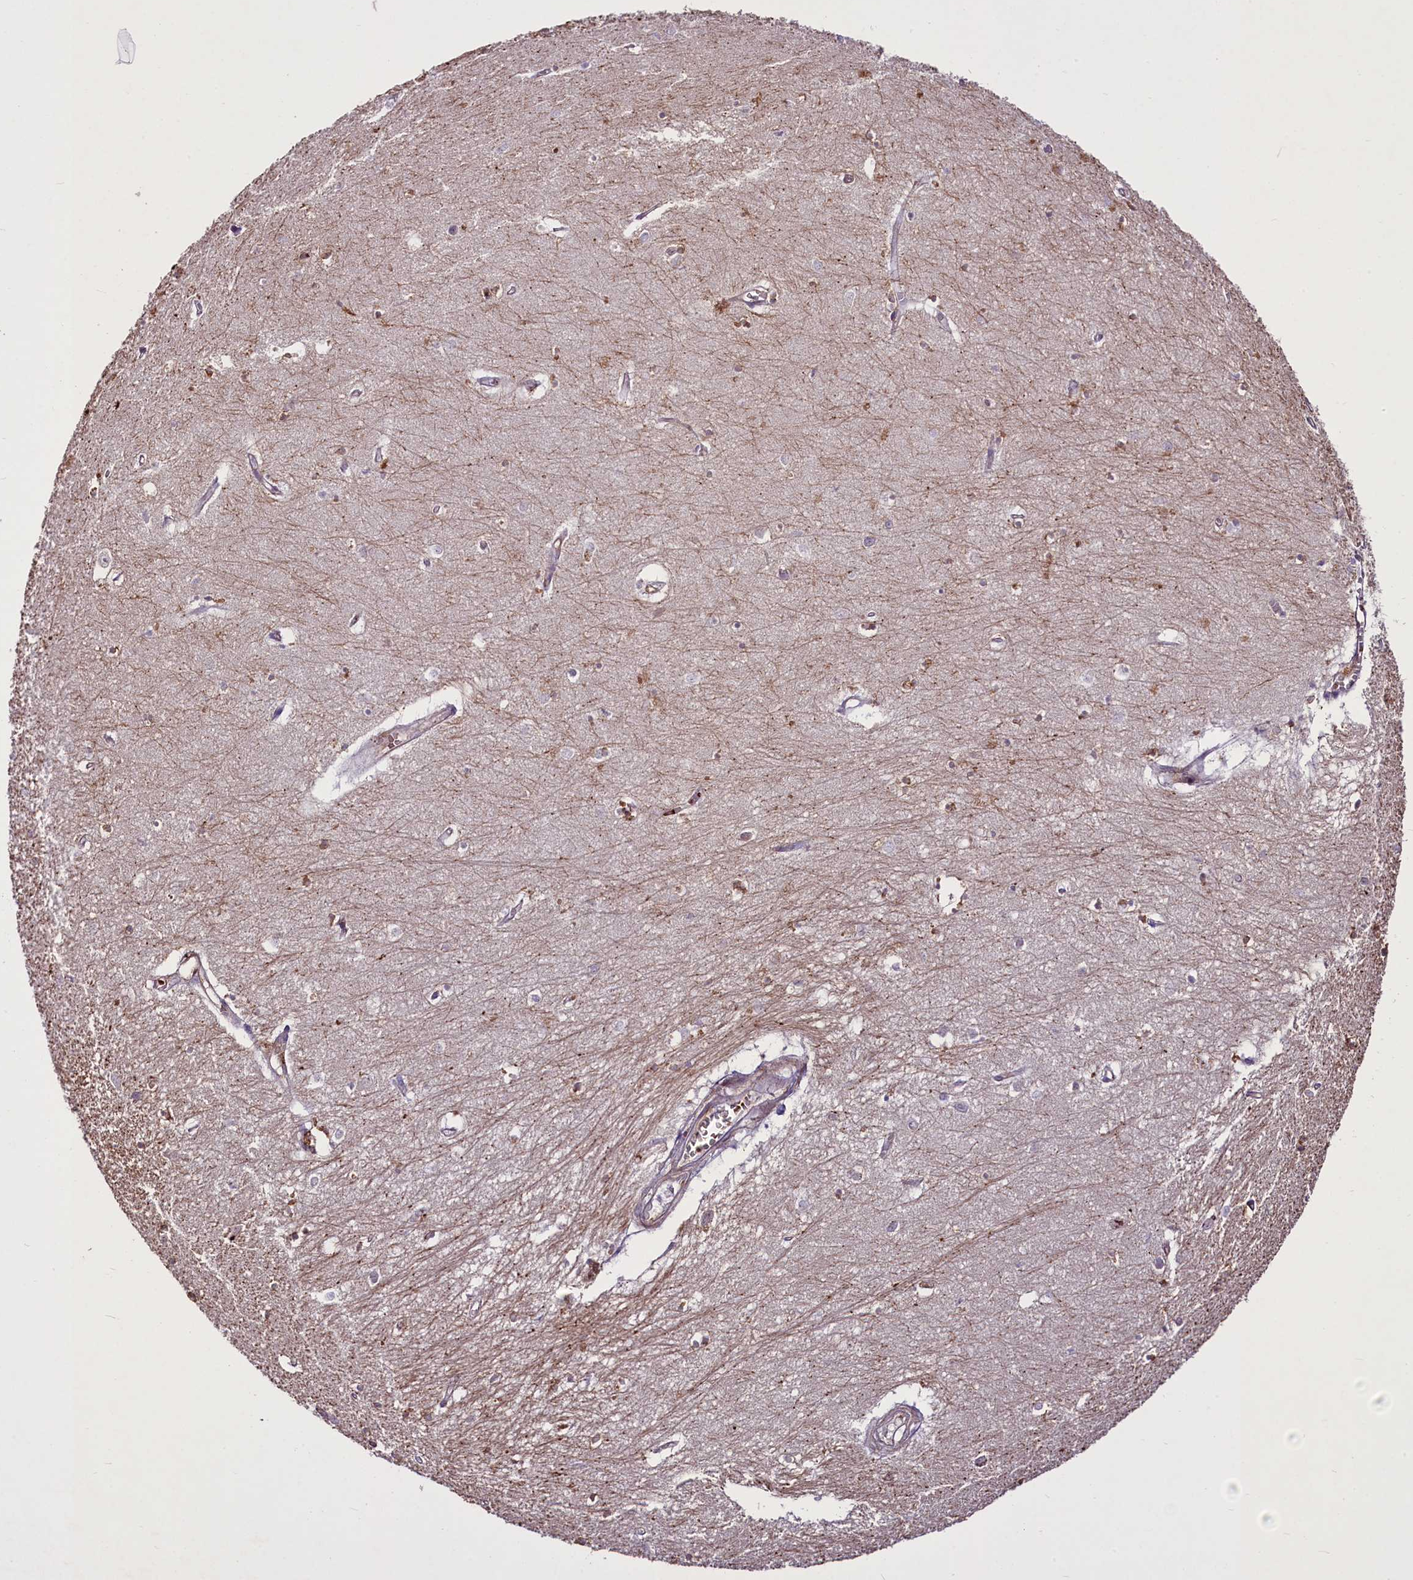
{"staining": {"intensity": "moderate", "quantity": "<25%", "location": "cytoplasmic/membranous,nuclear"}, "tissue": "hippocampus", "cell_type": "Glial cells", "image_type": "normal", "snomed": [{"axis": "morphology", "description": "Normal tissue, NOS"}, {"axis": "topography", "description": "Hippocampus"}], "caption": "This histopathology image reveals normal hippocampus stained with IHC to label a protein in brown. The cytoplasmic/membranous,nuclear of glial cells show moderate positivity for the protein. Nuclei are counter-stained blue.", "gene": "SUSD3", "patient": {"sex": "female", "age": 64}}